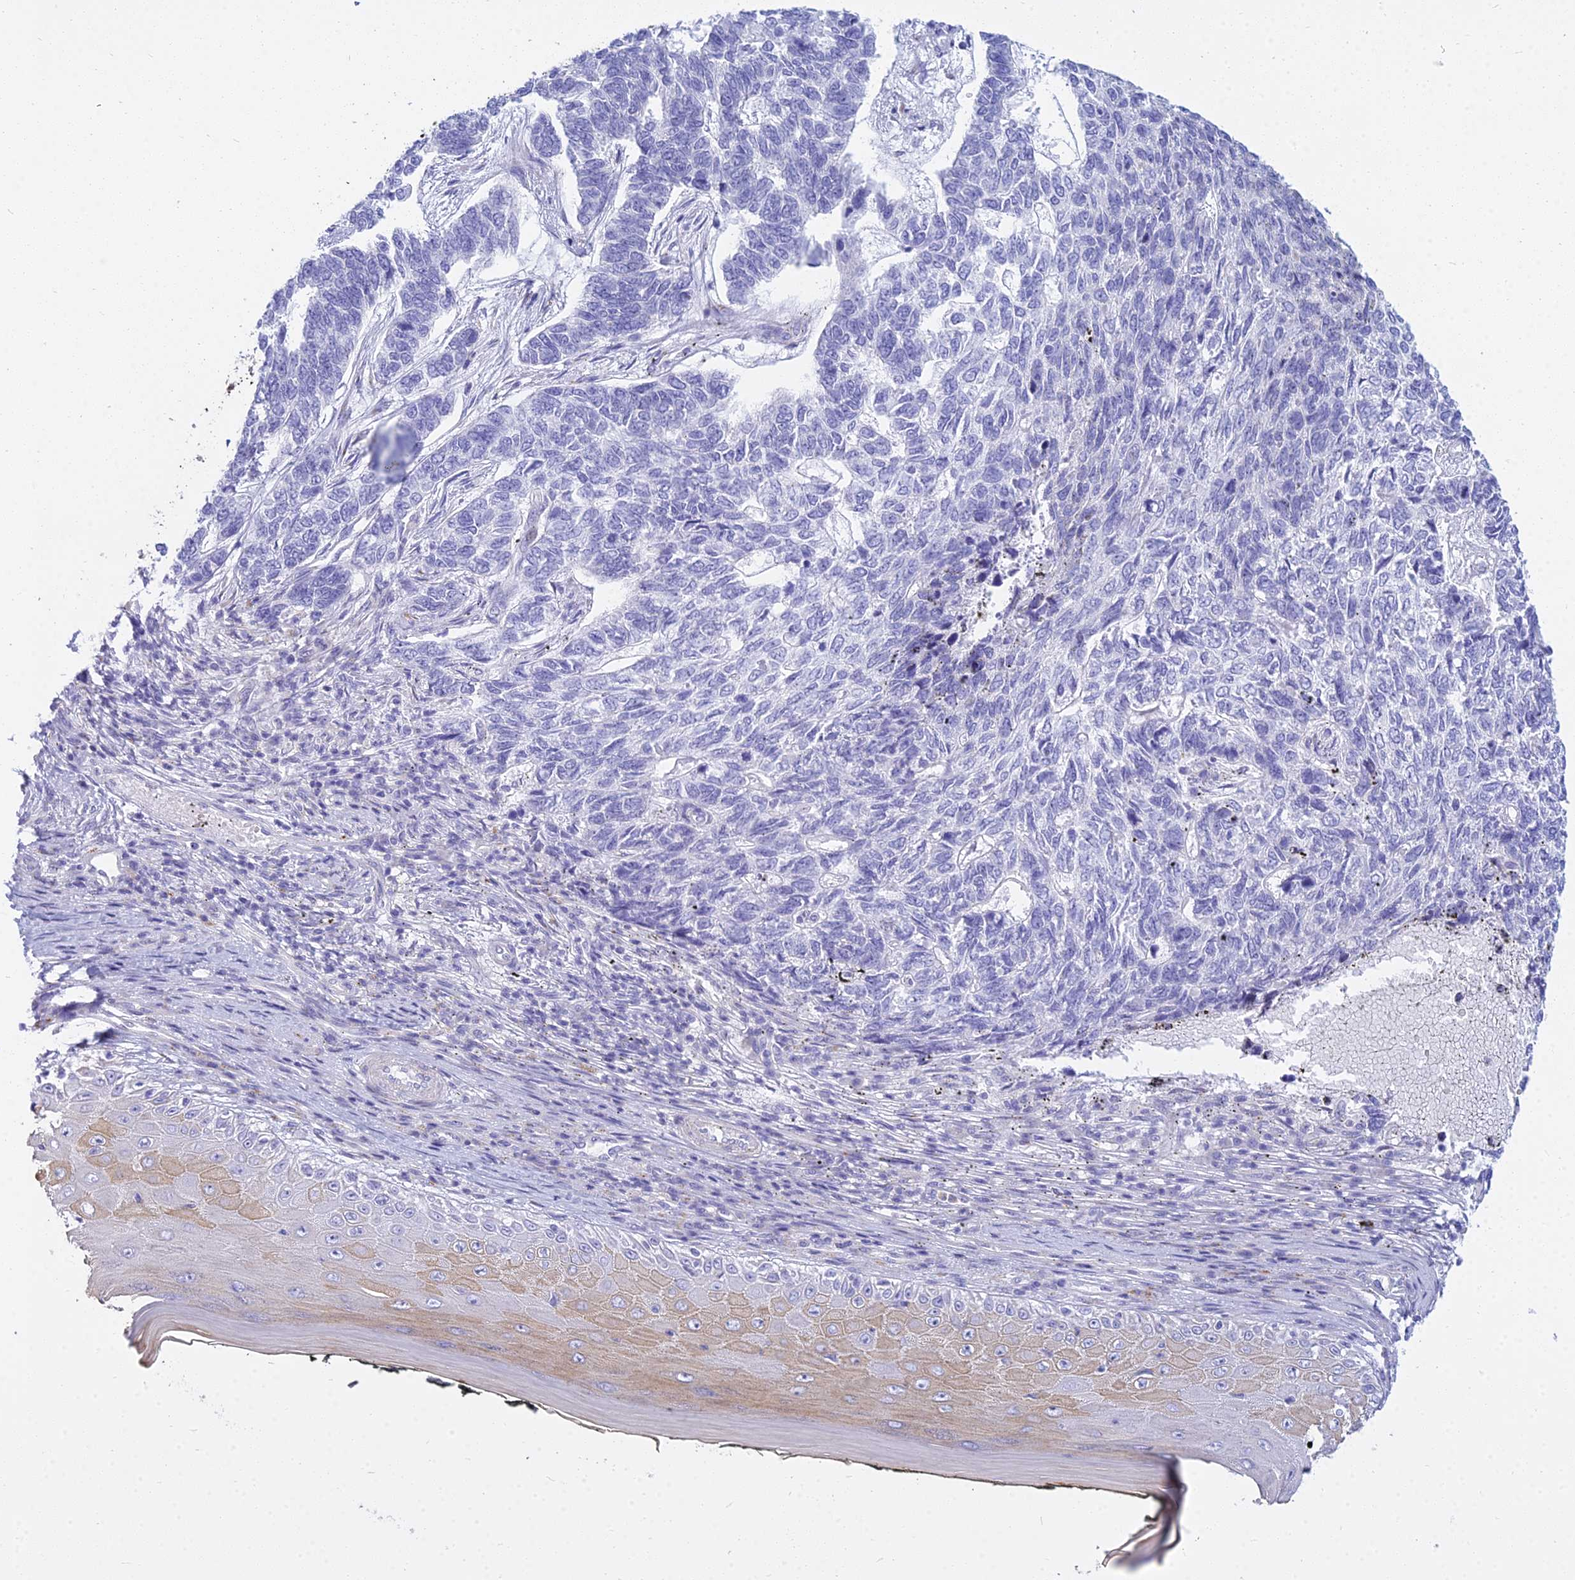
{"staining": {"intensity": "negative", "quantity": "none", "location": "none"}, "tissue": "skin cancer", "cell_type": "Tumor cells", "image_type": "cancer", "snomed": [{"axis": "morphology", "description": "Basal cell carcinoma"}, {"axis": "topography", "description": "Skin"}], "caption": "A high-resolution micrograph shows immunohistochemistry (IHC) staining of skin cancer (basal cell carcinoma), which reveals no significant expression in tumor cells. (Brightfield microscopy of DAB (3,3'-diaminobenzidine) IHC at high magnification).", "gene": "SMIM24", "patient": {"sex": "female", "age": 65}}